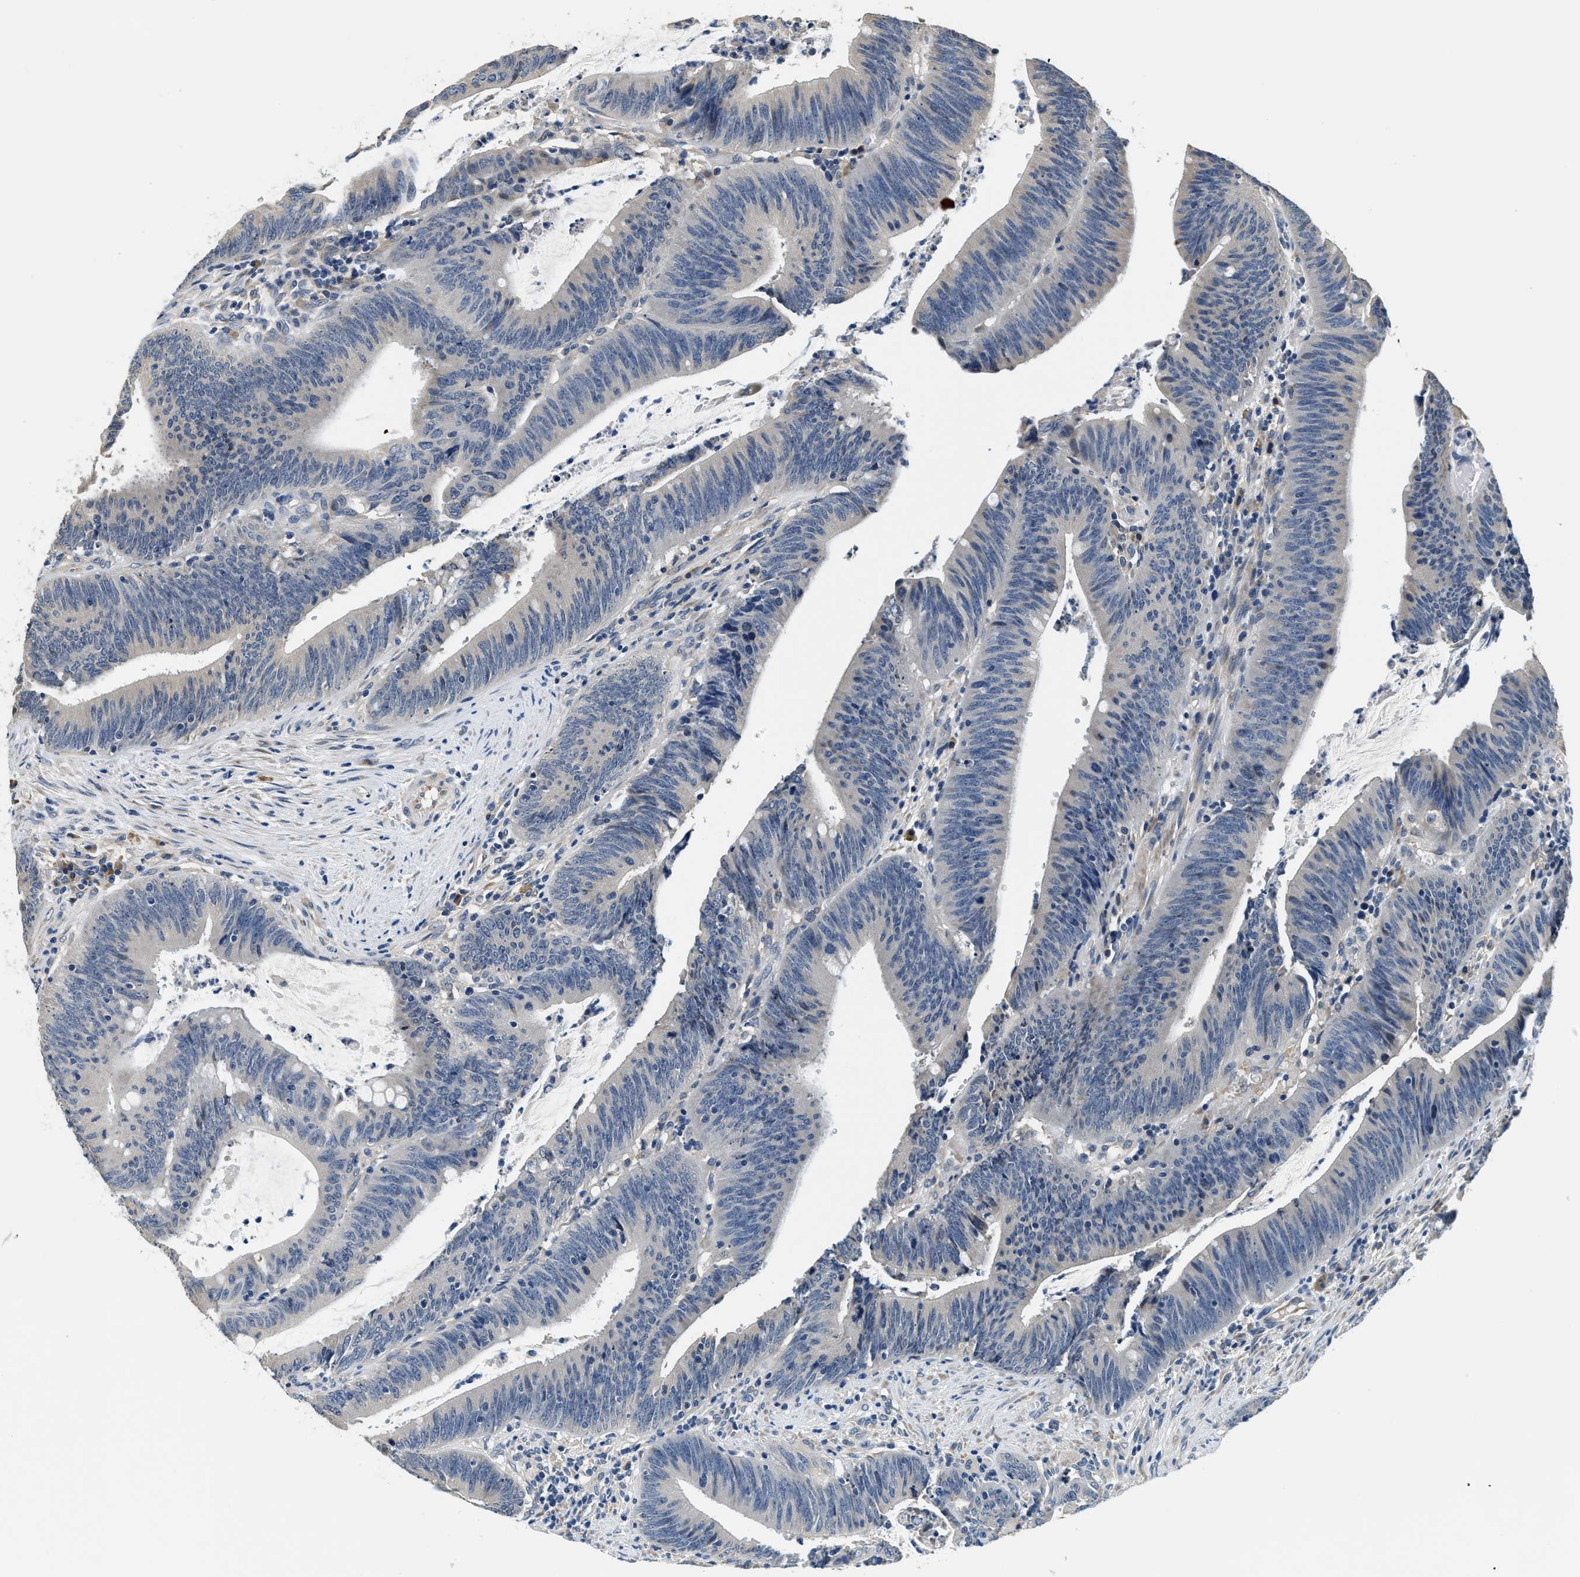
{"staining": {"intensity": "negative", "quantity": "none", "location": "none"}, "tissue": "colorectal cancer", "cell_type": "Tumor cells", "image_type": "cancer", "snomed": [{"axis": "morphology", "description": "Normal tissue, NOS"}, {"axis": "morphology", "description": "Adenocarcinoma, NOS"}, {"axis": "topography", "description": "Rectum"}], "caption": "Immunohistochemistry image of neoplastic tissue: colorectal cancer (adenocarcinoma) stained with DAB shows no significant protein expression in tumor cells. (Stains: DAB IHC with hematoxylin counter stain, Microscopy: brightfield microscopy at high magnification).", "gene": "ALDH3A2", "patient": {"sex": "female", "age": 66}}